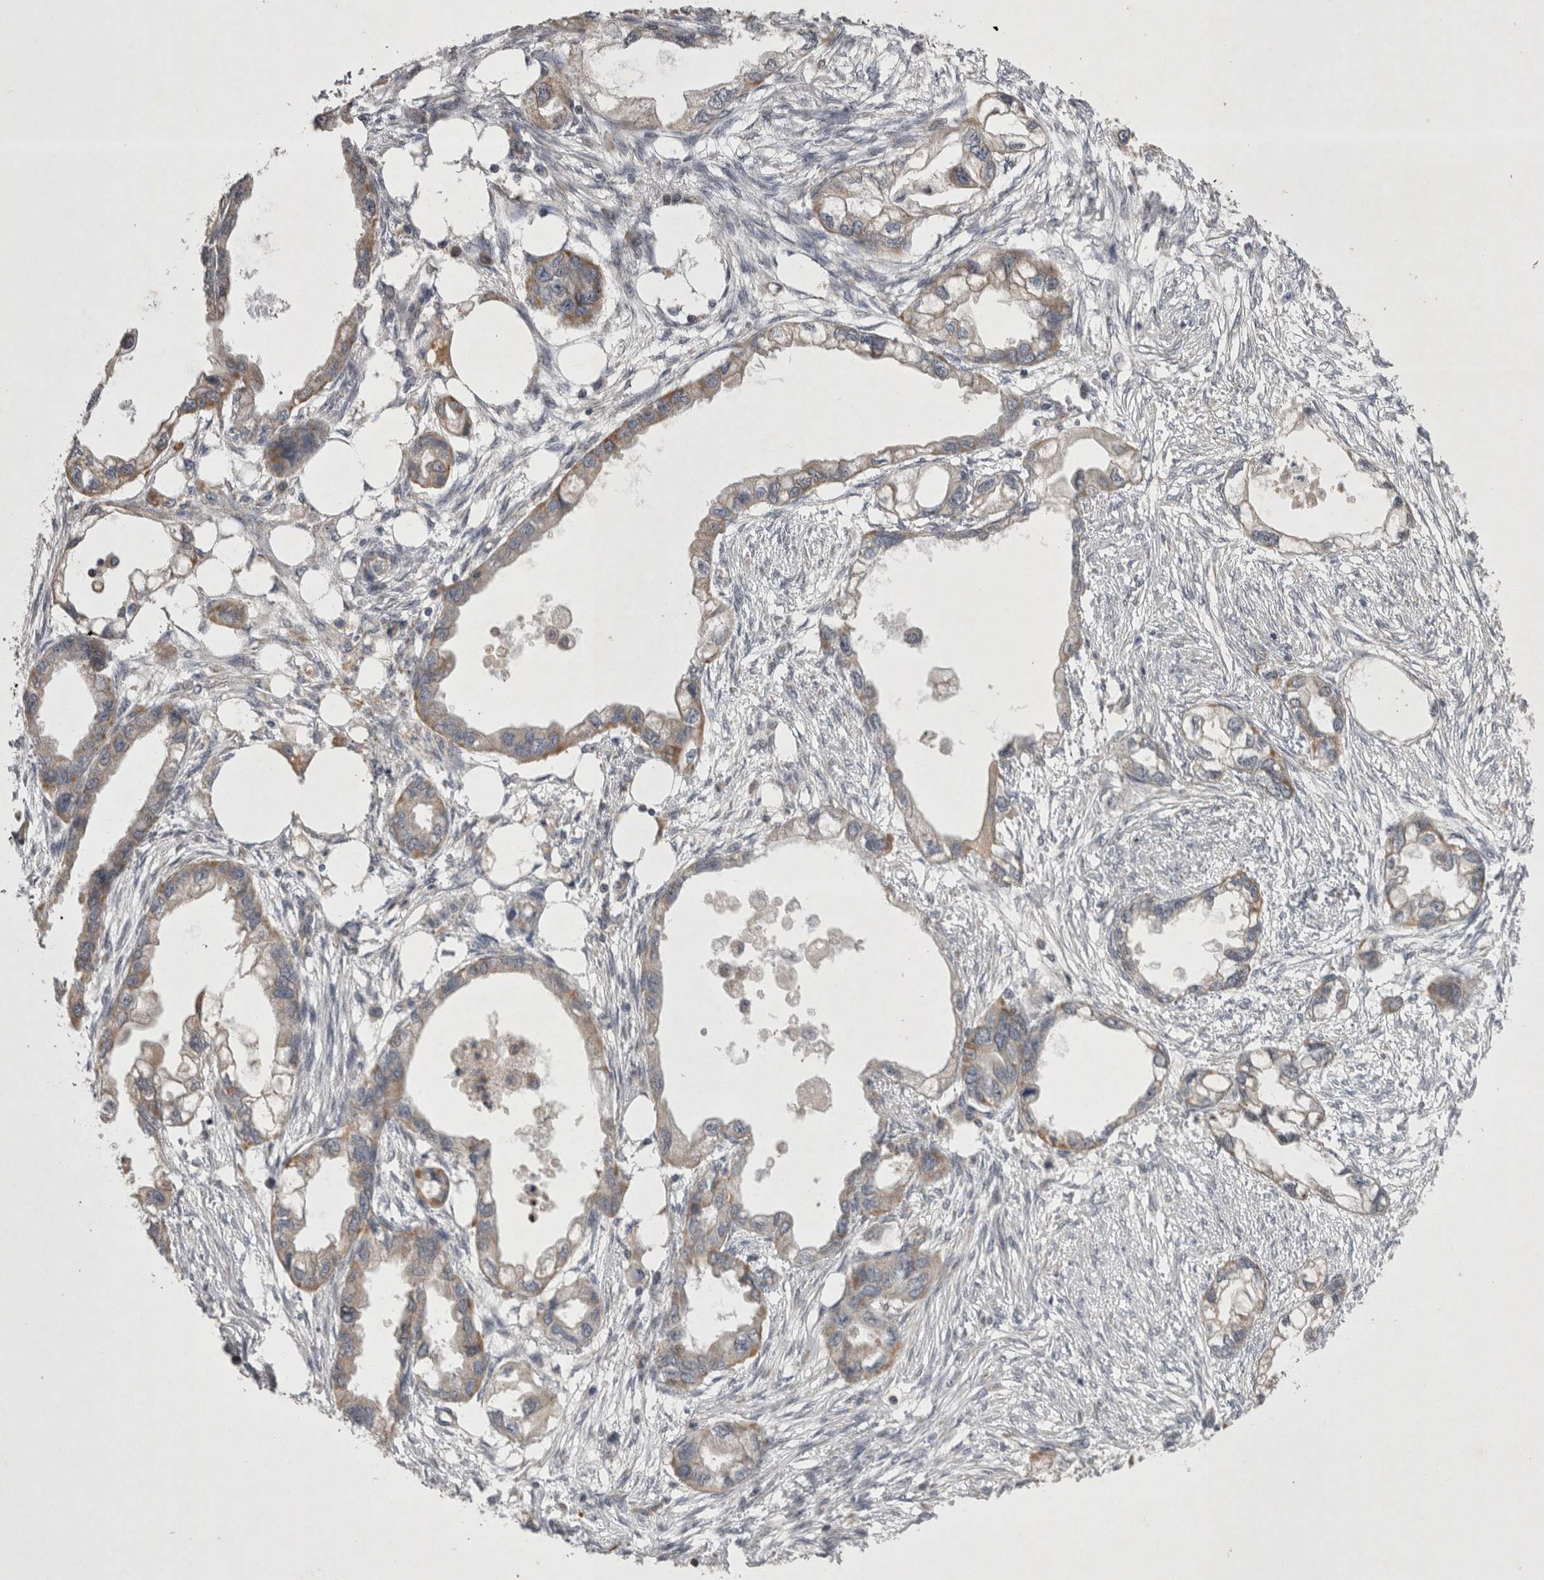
{"staining": {"intensity": "weak", "quantity": "25%-75%", "location": "cytoplasmic/membranous"}, "tissue": "endometrial cancer", "cell_type": "Tumor cells", "image_type": "cancer", "snomed": [{"axis": "morphology", "description": "Adenocarcinoma, NOS"}, {"axis": "morphology", "description": "Adenocarcinoma, metastatic, NOS"}, {"axis": "topography", "description": "Adipose tissue"}, {"axis": "topography", "description": "Endometrium"}], "caption": "Immunohistochemical staining of human endometrial cancer (adenocarcinoma) demonstrates weak cytoplasmic/membranous protein expression in about 25%-75% of tumor cells.", "gene": "TSPOAP1", "patient": {"sex": "female", "age": 67}}